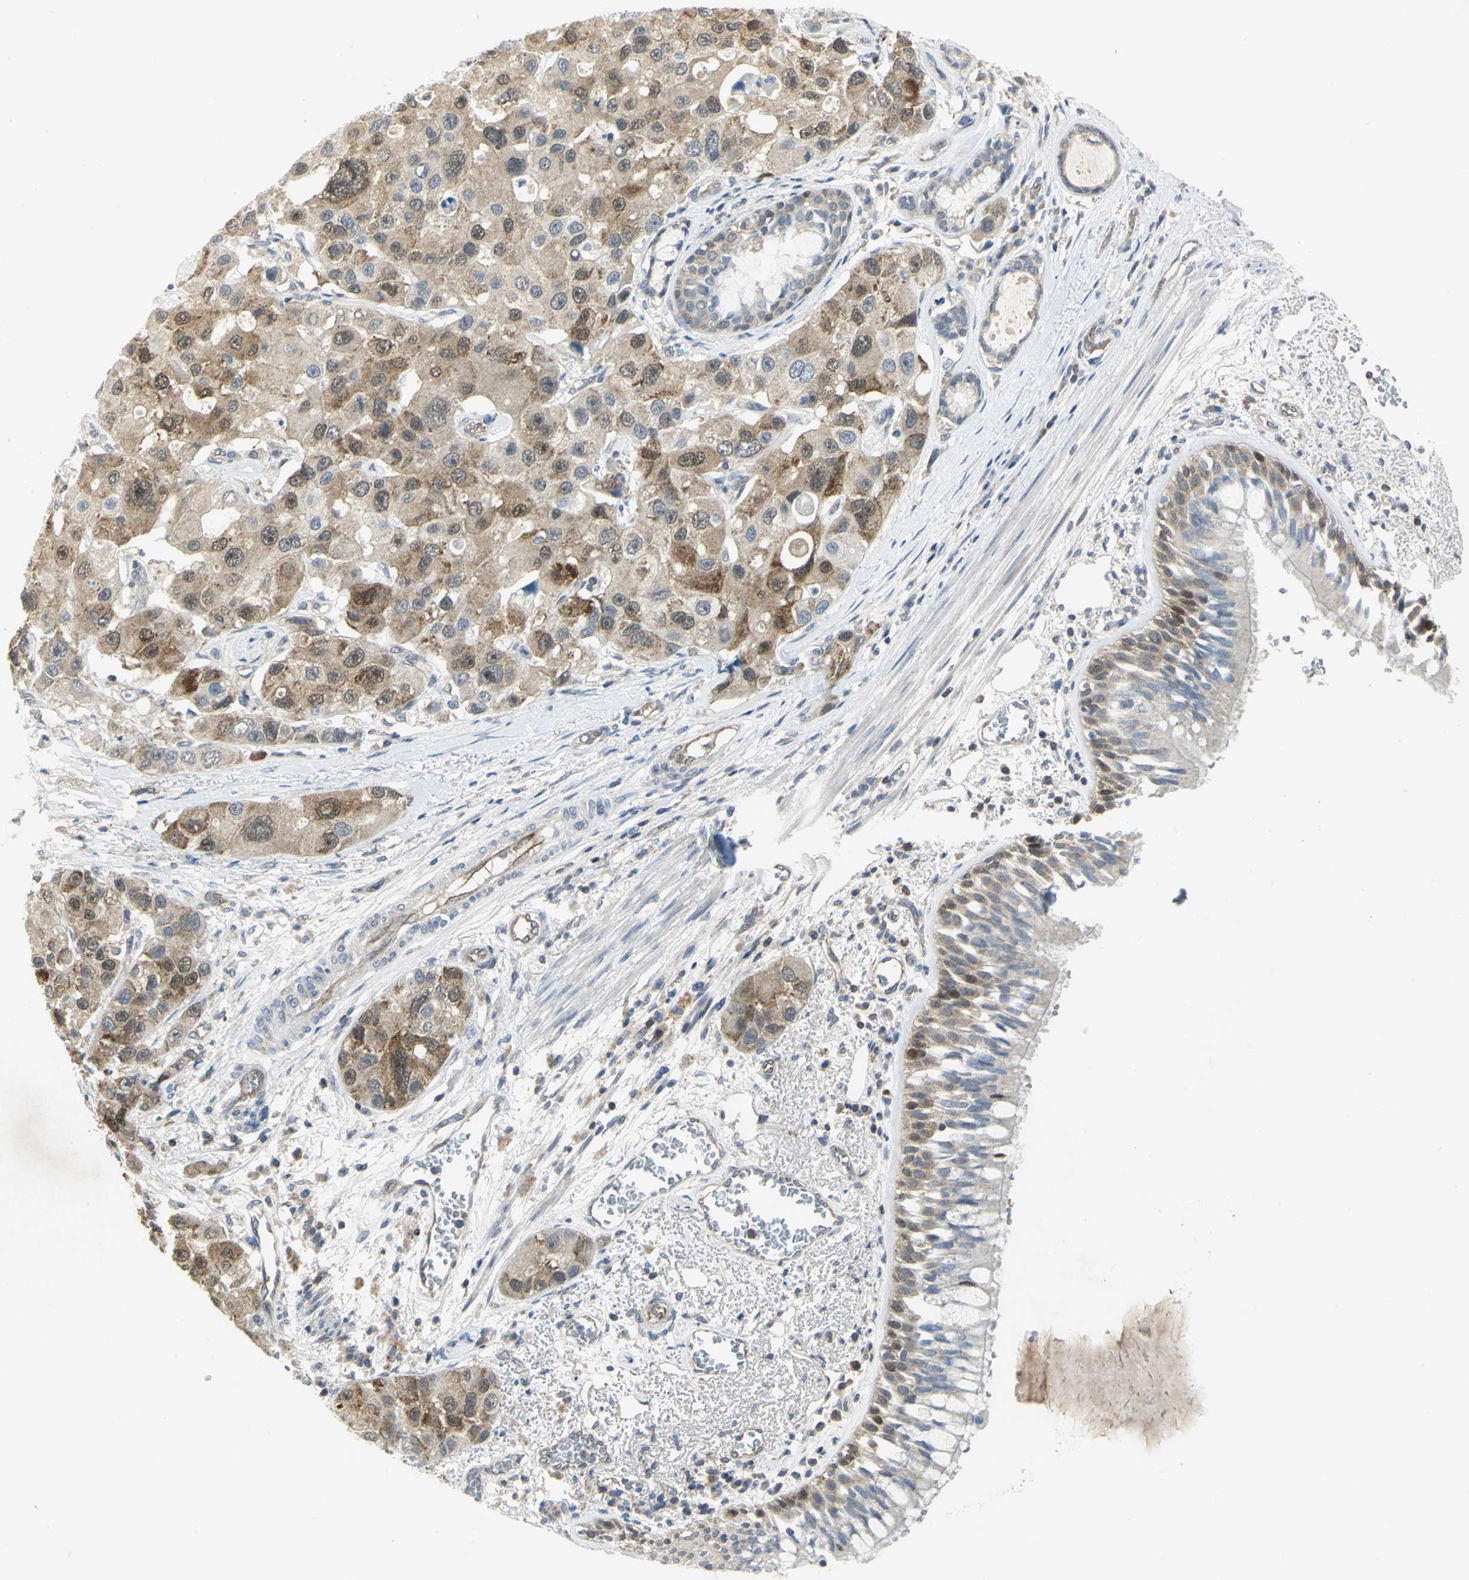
{"staining": {"intensity": "moderate", "quantity": "25%-75%", "location": "cytoplasmic/membranous,nuclear"}, "tissue": "bronchus", "cell_type": "Respiratory epithelial cells", "image_type": "normal", "snomed": [{"axis": "morphology", "description": "Normal tissue, NOS"}, {"axis": "morphology", "description": "Adenocarcinoma, NOS"}, {"axis": "morphology", "description": "Adenocarcinoma, metastatic, NOS"}, {"axis": "topography", "description": "Lymph node"}, {"axis": "topography", "description": "Bronchus"}, {"axis": "topography", "description": "Lung"}], "caption": "Immunohistochemistry (IHC) histopathology image of unremarkable human bronchus stained for a protein (brown), which reveals medium levels of moderate cytoplasmic/membranous,nuclear expression in about 25%-75% of respiratory epithelial cells.", "gene": "PPIA", "patient": {"sex": "female", "age": 54}}